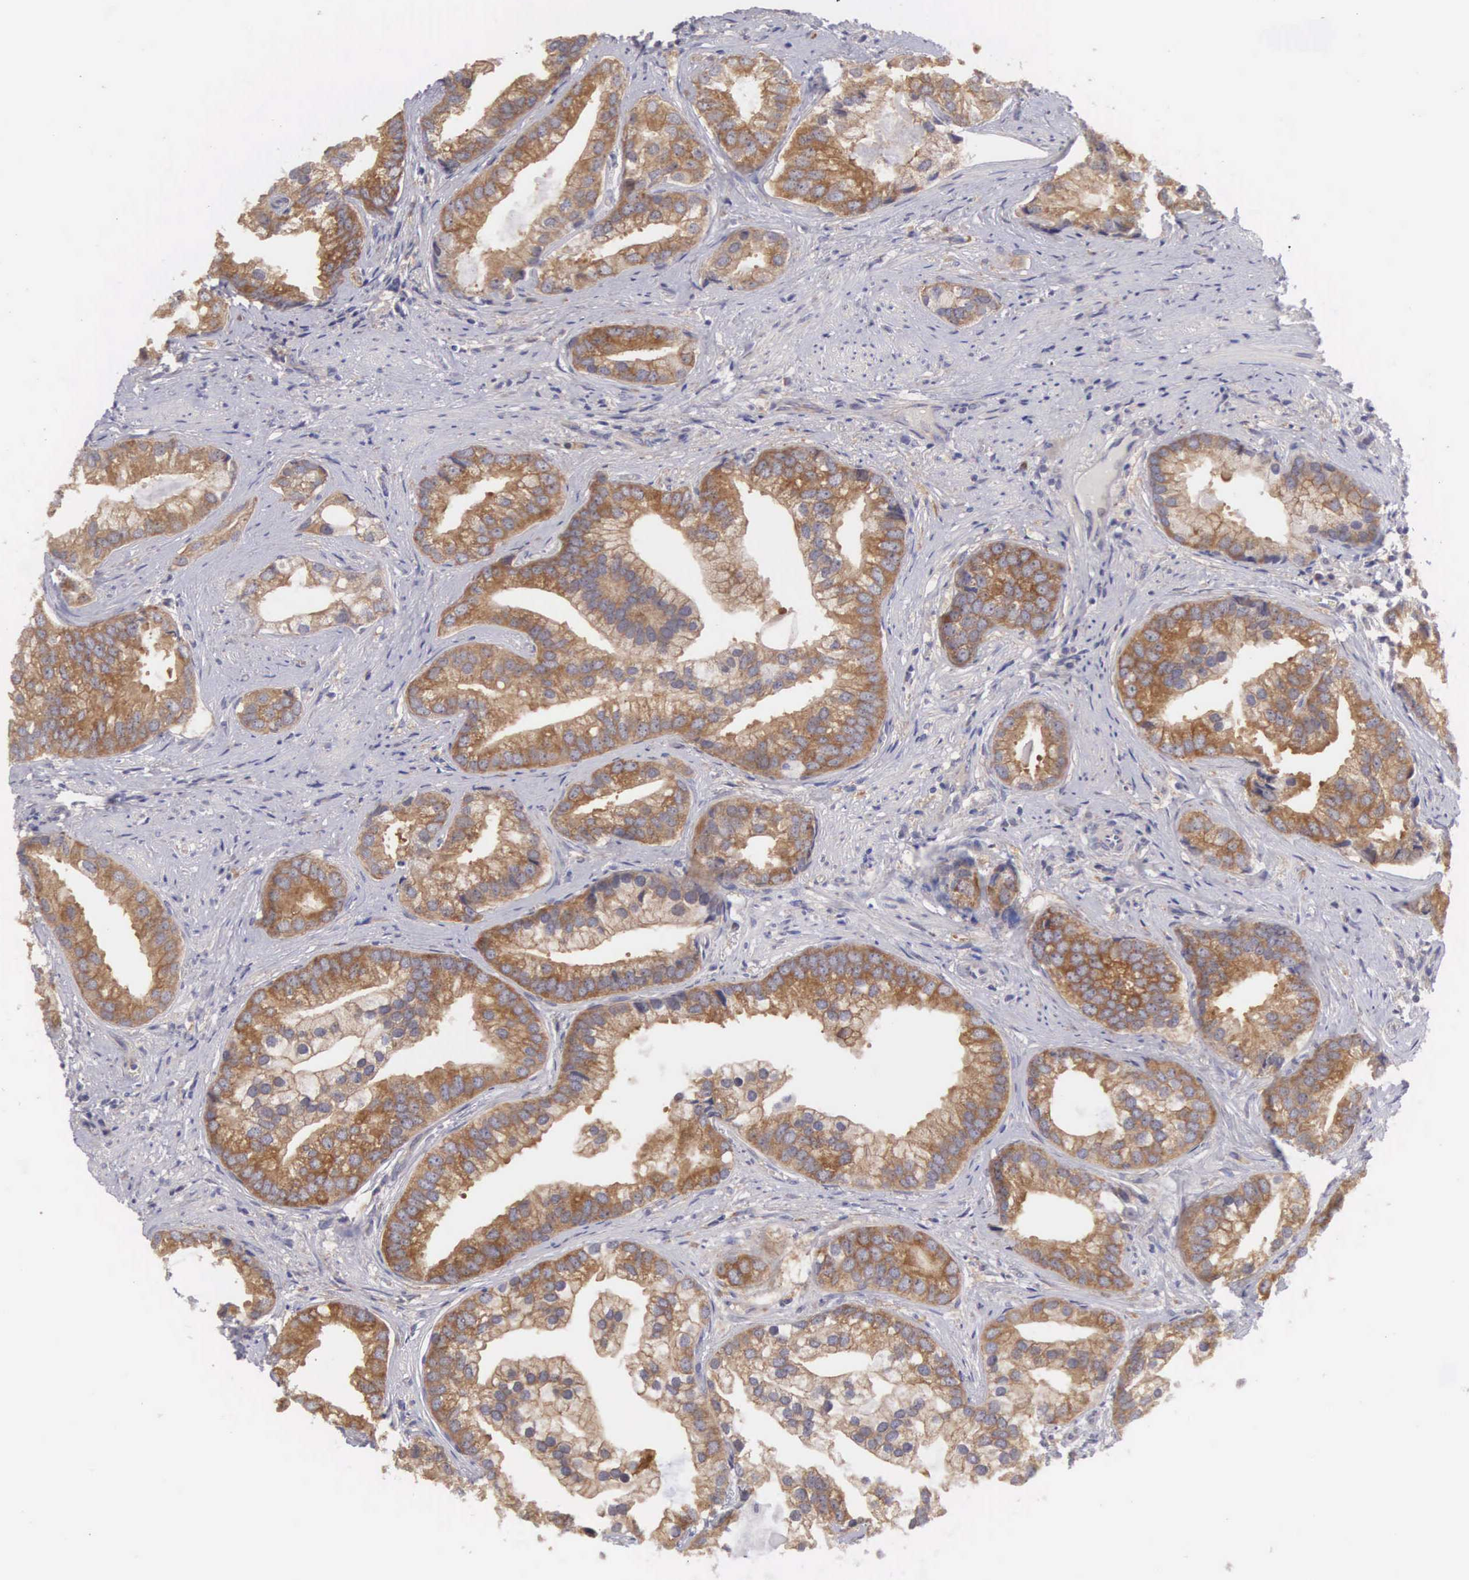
{"staining": {"intensity": "strong", "quantity": ">75%", "location": "cytoplasmic/membranous"}, "tissue": "prostate cancer", "cell_type": "Tumor cells", "image_type": "cancer", "snomed": [{"axis": "morphology", "description": "Adenocarcinoma, Low grade"}, {"axis": "topography", "description": "Prostate"}], "caption": "This is a histology image of immunohistochemistry (IHC) staining of low-grade adenocarcinoma (prostate), which shows strong positivity in the cytoplasmic/membranous of tumor cells.", "gene": "TXLNG", "patient": {"sex": "male", "age": 71}}